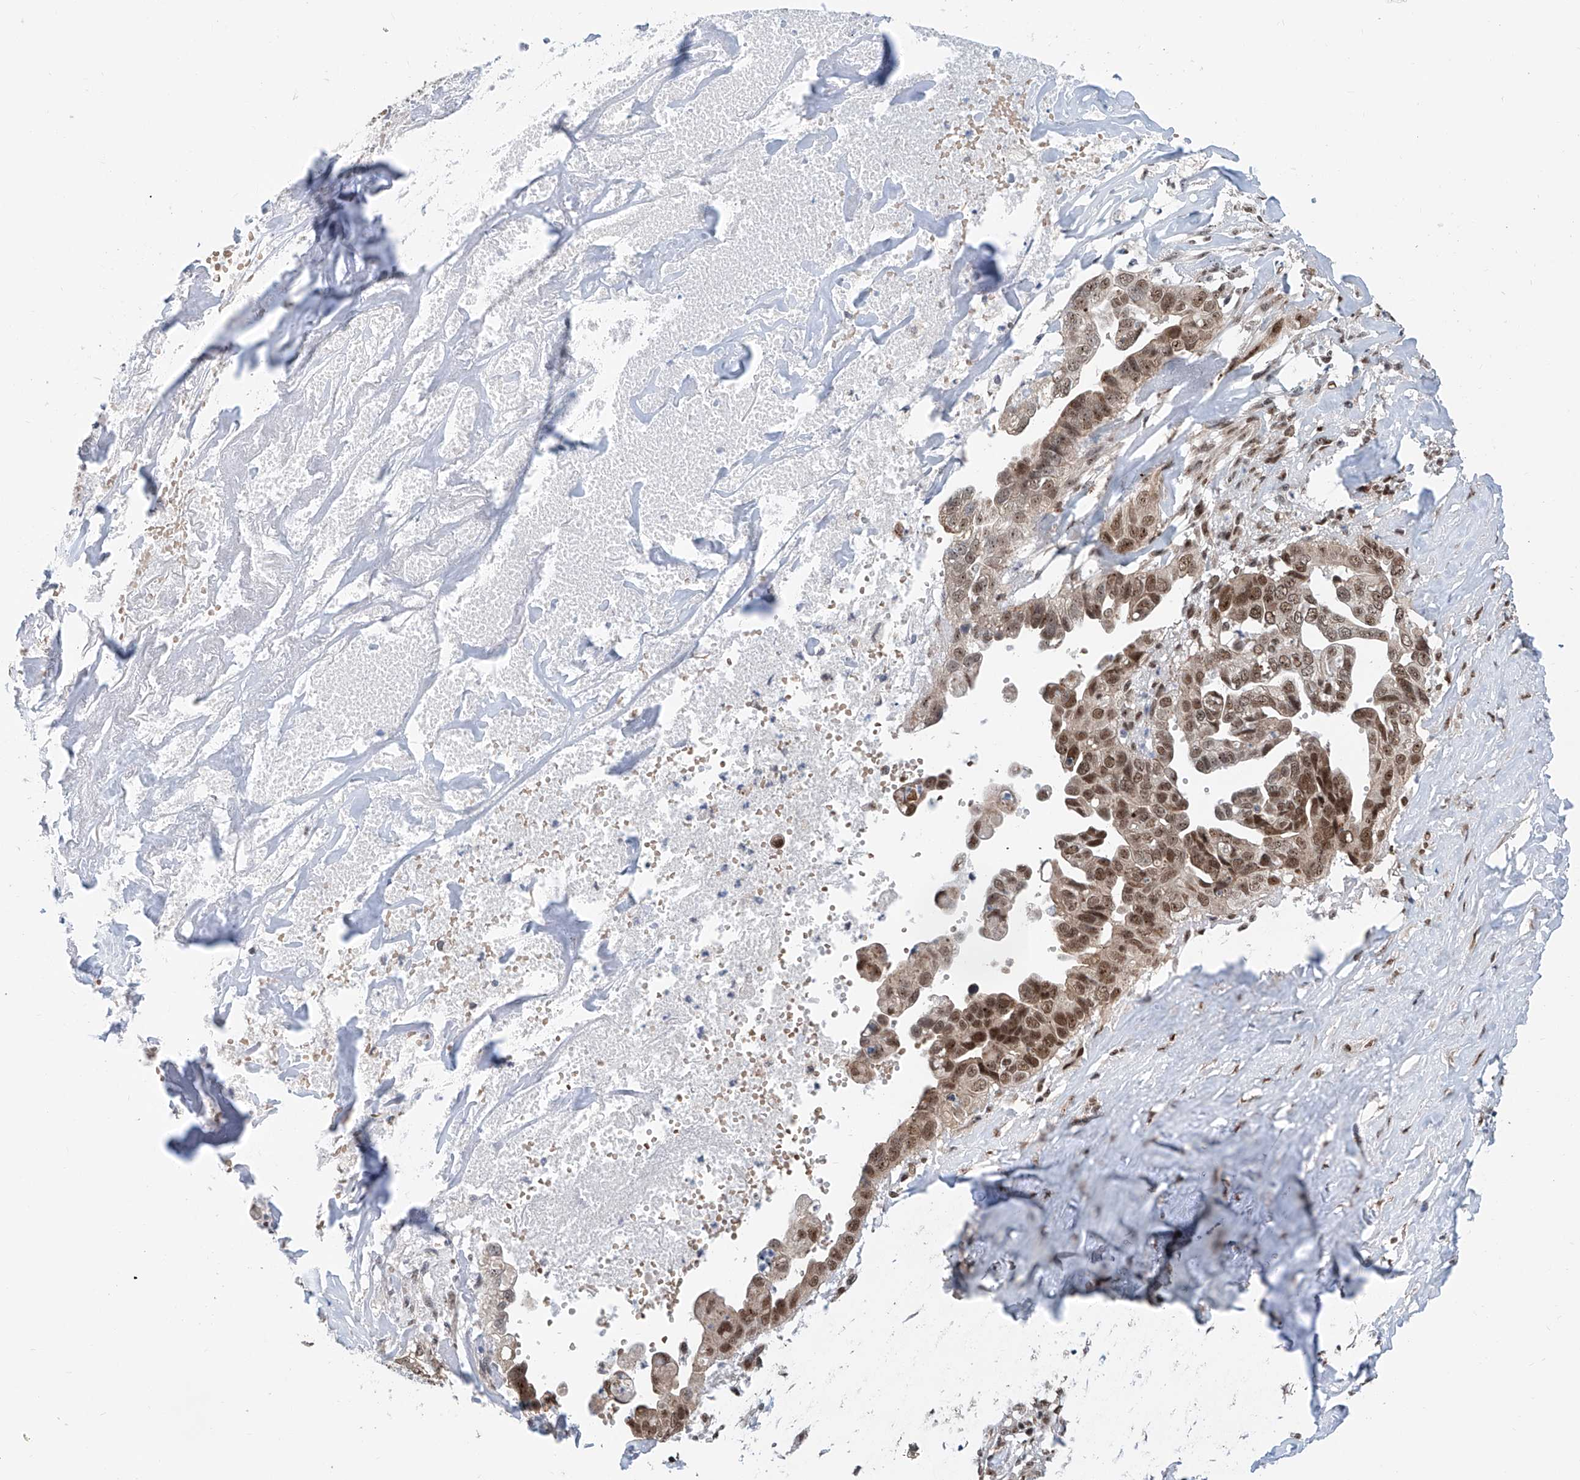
{"staining": {"intensity": "moderate", "quantity": ">75%", "location": "cytoplasmic/membranous,nuclear"}, "tissue": "liver cancer", "cell_type": "Tumor cells", "image_type": "cancer", "snomed": [{"axis": "morphology", "description": "Cholangiocarcinoma"}, {"axis": "topography", "description": "Liver"}], "caption": "IHC (DAB (3,3'-diaminobenzidine)) staining of liver cholangiocarcinoma displays moderate cytoplasmic/membranous and nuclear protein positivity in approximately >75% of tumor cells.", "gene": "SDE2", "patient": {"sex": "female", "age": 79}}